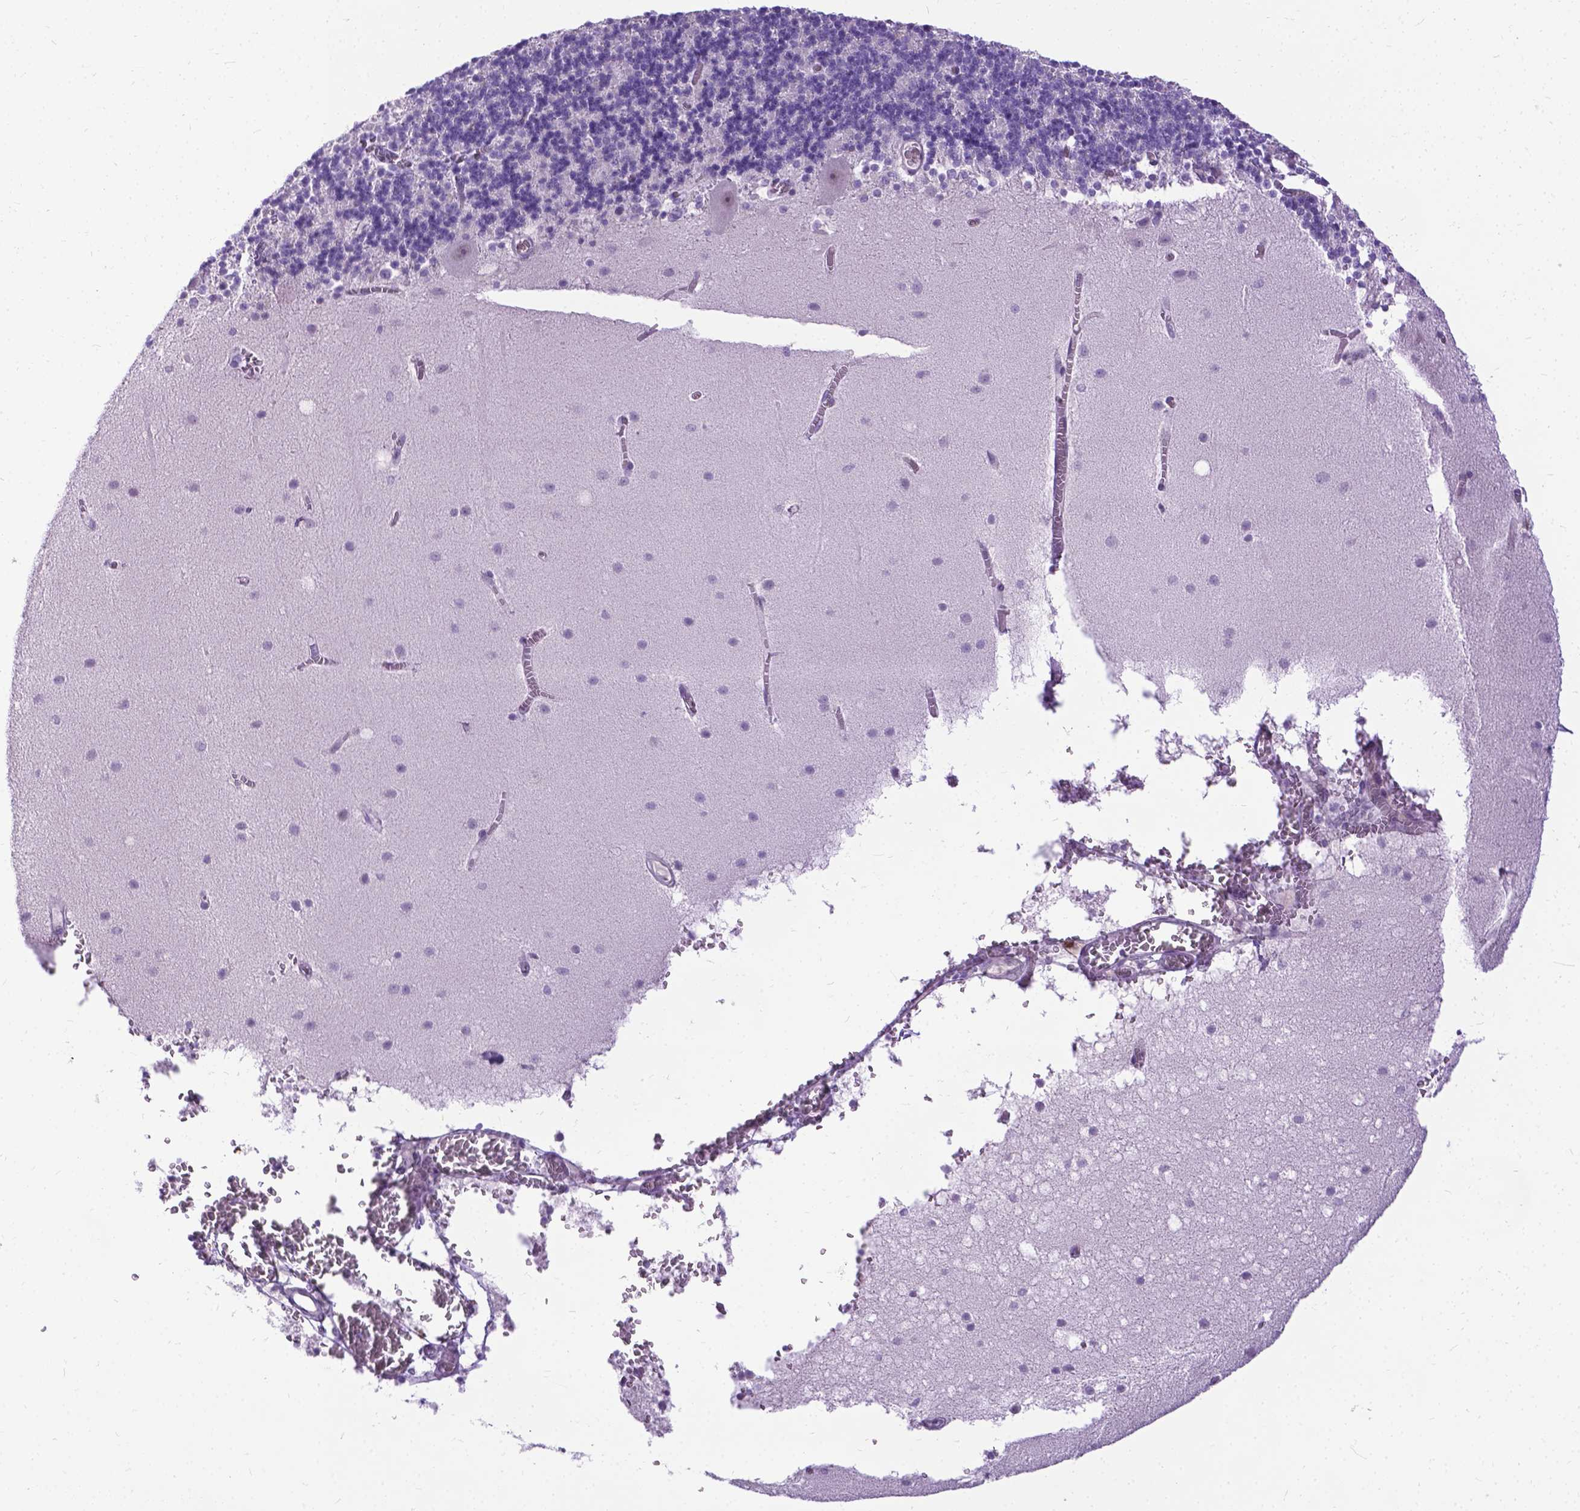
{"staining": {"intensity": "negative", "quantity": "none", "location": "none"}, "tissue": "cerebellum", "cell_type": "Cells in granular layer", "image_type": "normal", "snomed": [{"axis": "morphology", "description": "Normal tissue, NOS"}, {"axis": "topography", "description": "Cerebellum"}], "caption": "Immunohistochemistry image of unremarkable cerebellum stained for a protein (brown), which demonstrates no expression in cells in granular layer. (DAB immunohistochemistry visualized using brightfield microscopy, high magnification).", "gene": "PROB1", "patient": {"sex": "male", "age": 70}}